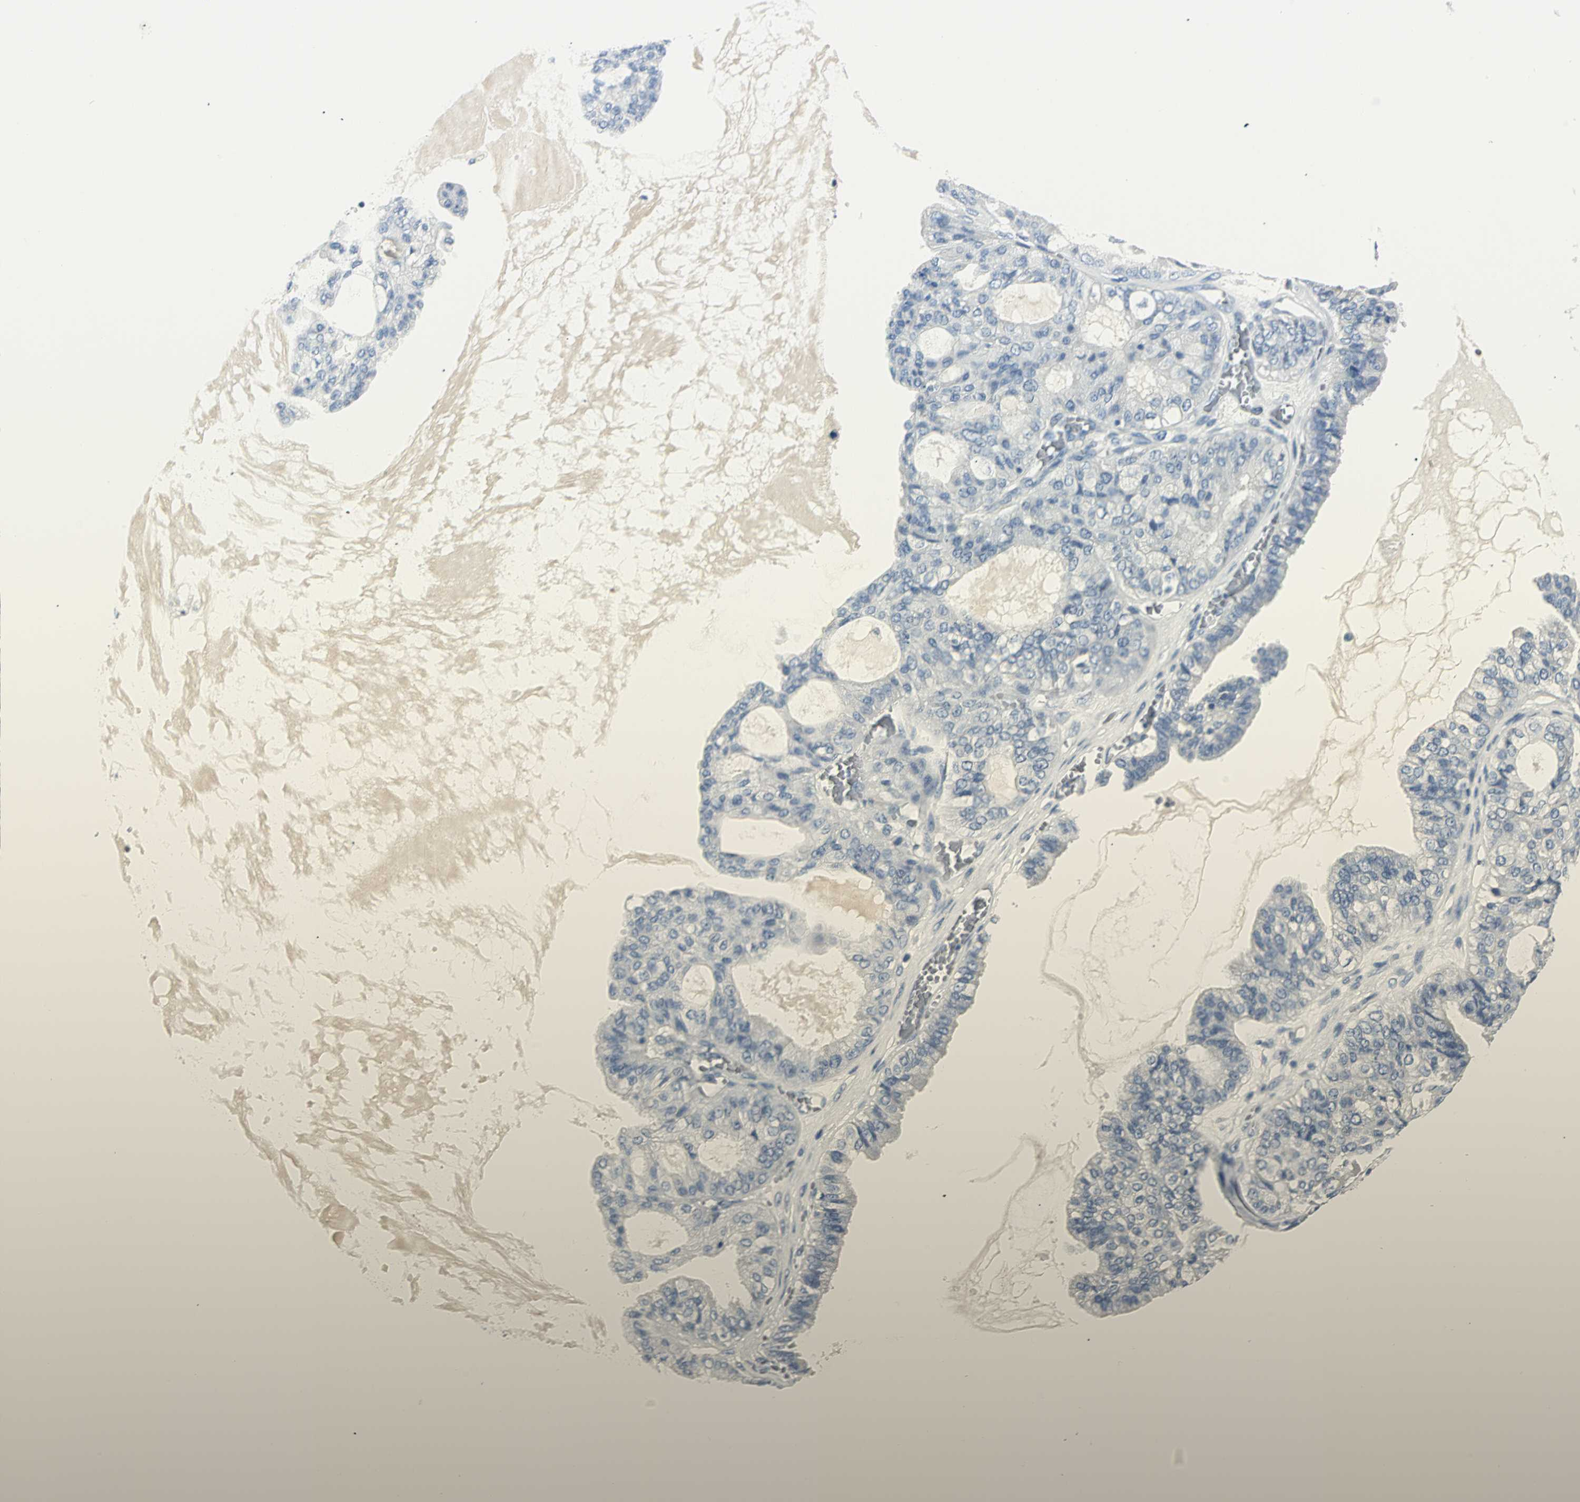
{"staining": {"intensity": "negative", "quantity": "none", "location": "none"}, "tissue": "ovarian cancer", "cell_type": "Tumor cells", "image_type": "cancer", "snomed": [{"axis": "morphology", "description": "Carcinoma, NOS"}, {"axis": "morphology", "description": "Carcinoma, endometroid"}, {"axis": "topography", "description": "Ovary"}], "caption": "High power microscopy histopathology image of an immunohistochemistry histopathology image of ovarian endometroid carcinoma, revealing no significant staining in tumor cells.", "gene": "RIPOR1", "patient": {"sex": "female", "age": 50}}